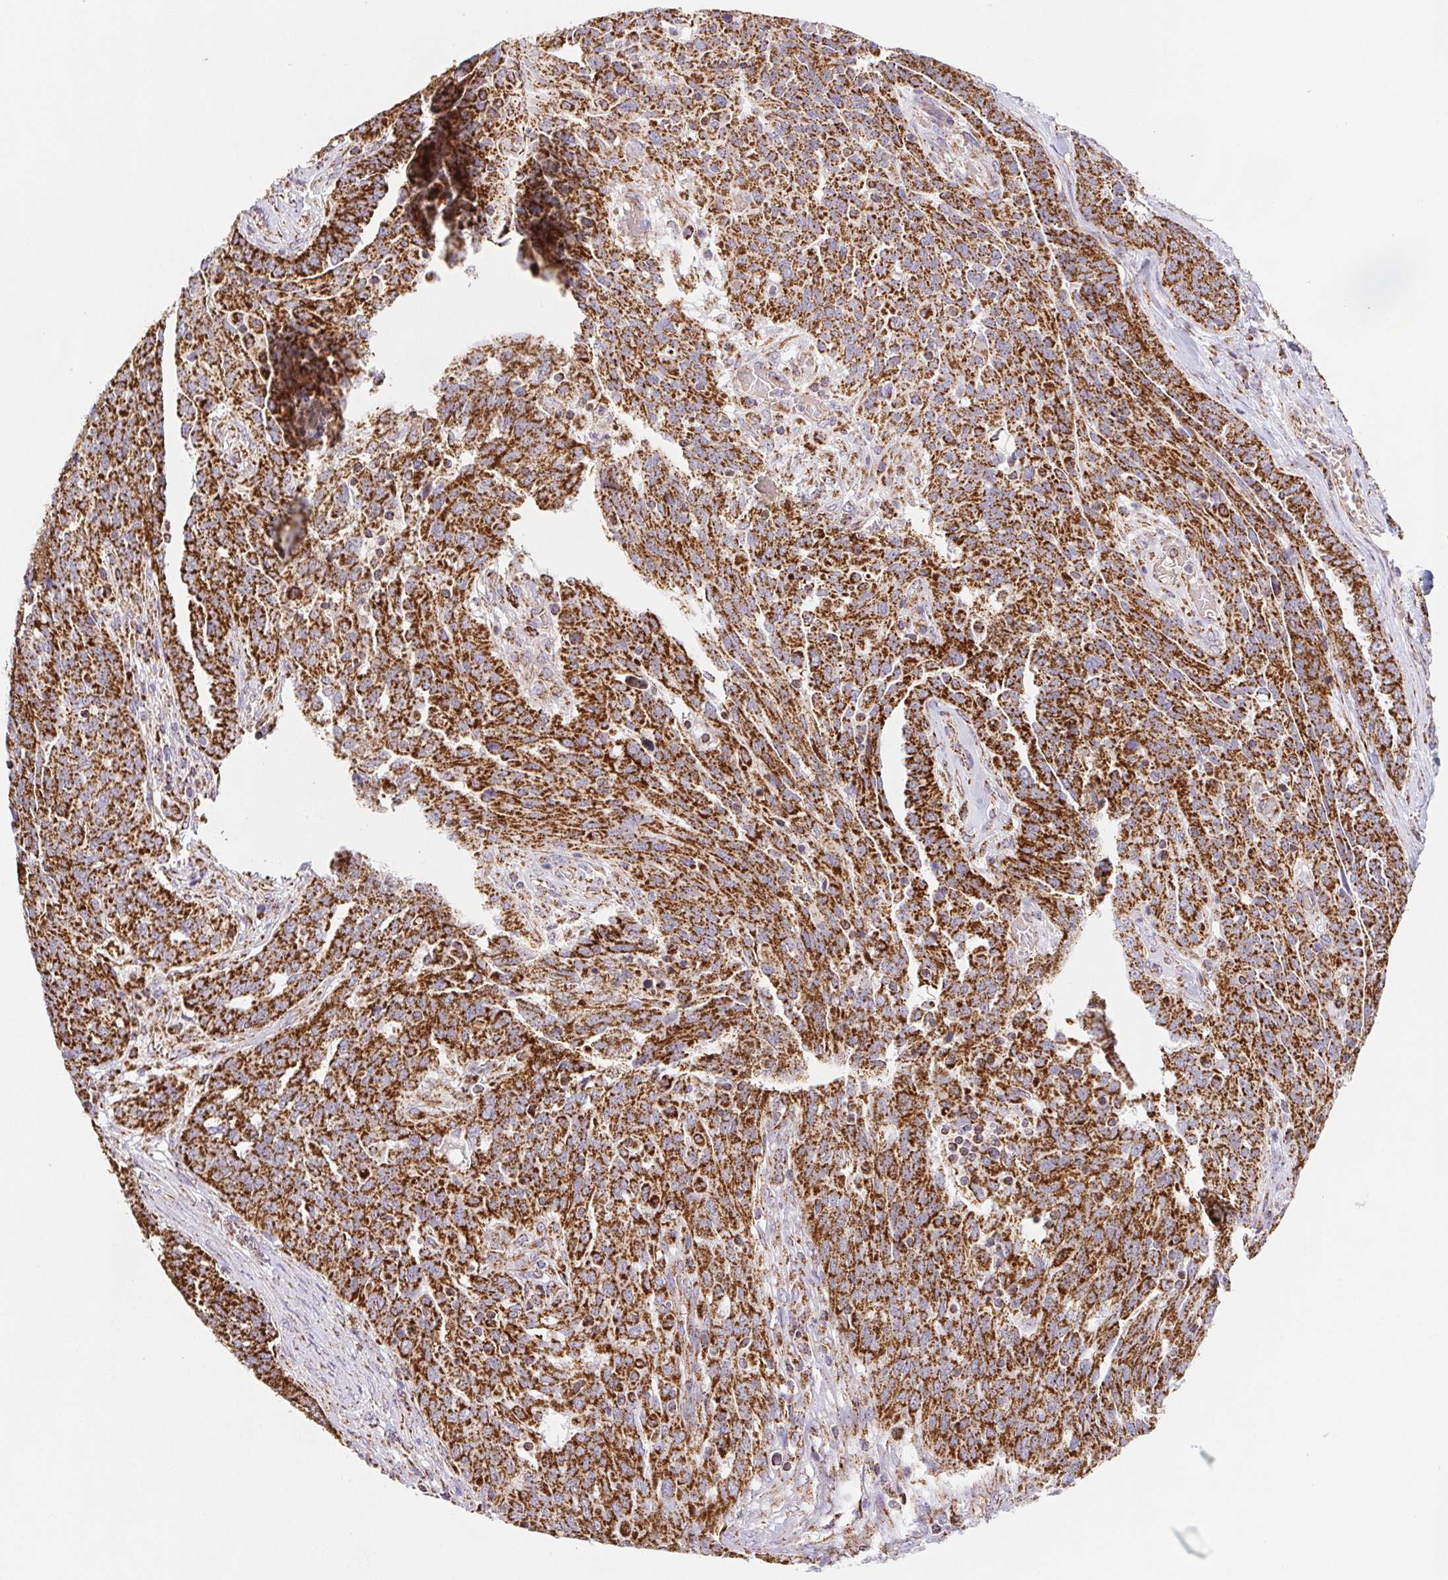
{"staining": {"intensity": "strong", "quantity": ">75%", "location": "cytoplasmic/membranous"}, "tissue": "ovarian cancer", "cell_type": "Tumor cells", "image_type": "cancer", "snomed": [{"axis": "morphology", "description": "Cystadenocarcinoma, serous, NOS"}, {"axis": "topography", "description": "Ovary"}], "caption": "Immunohistochemical staining of serous cystadenocarcinoma (ovarian) shows high levels of strong cytoplasmic/membranous expression in about >75% of tumor cells.", "gene": "NIPSNAP2", "patient": {"sex": "female", "age": 67}}